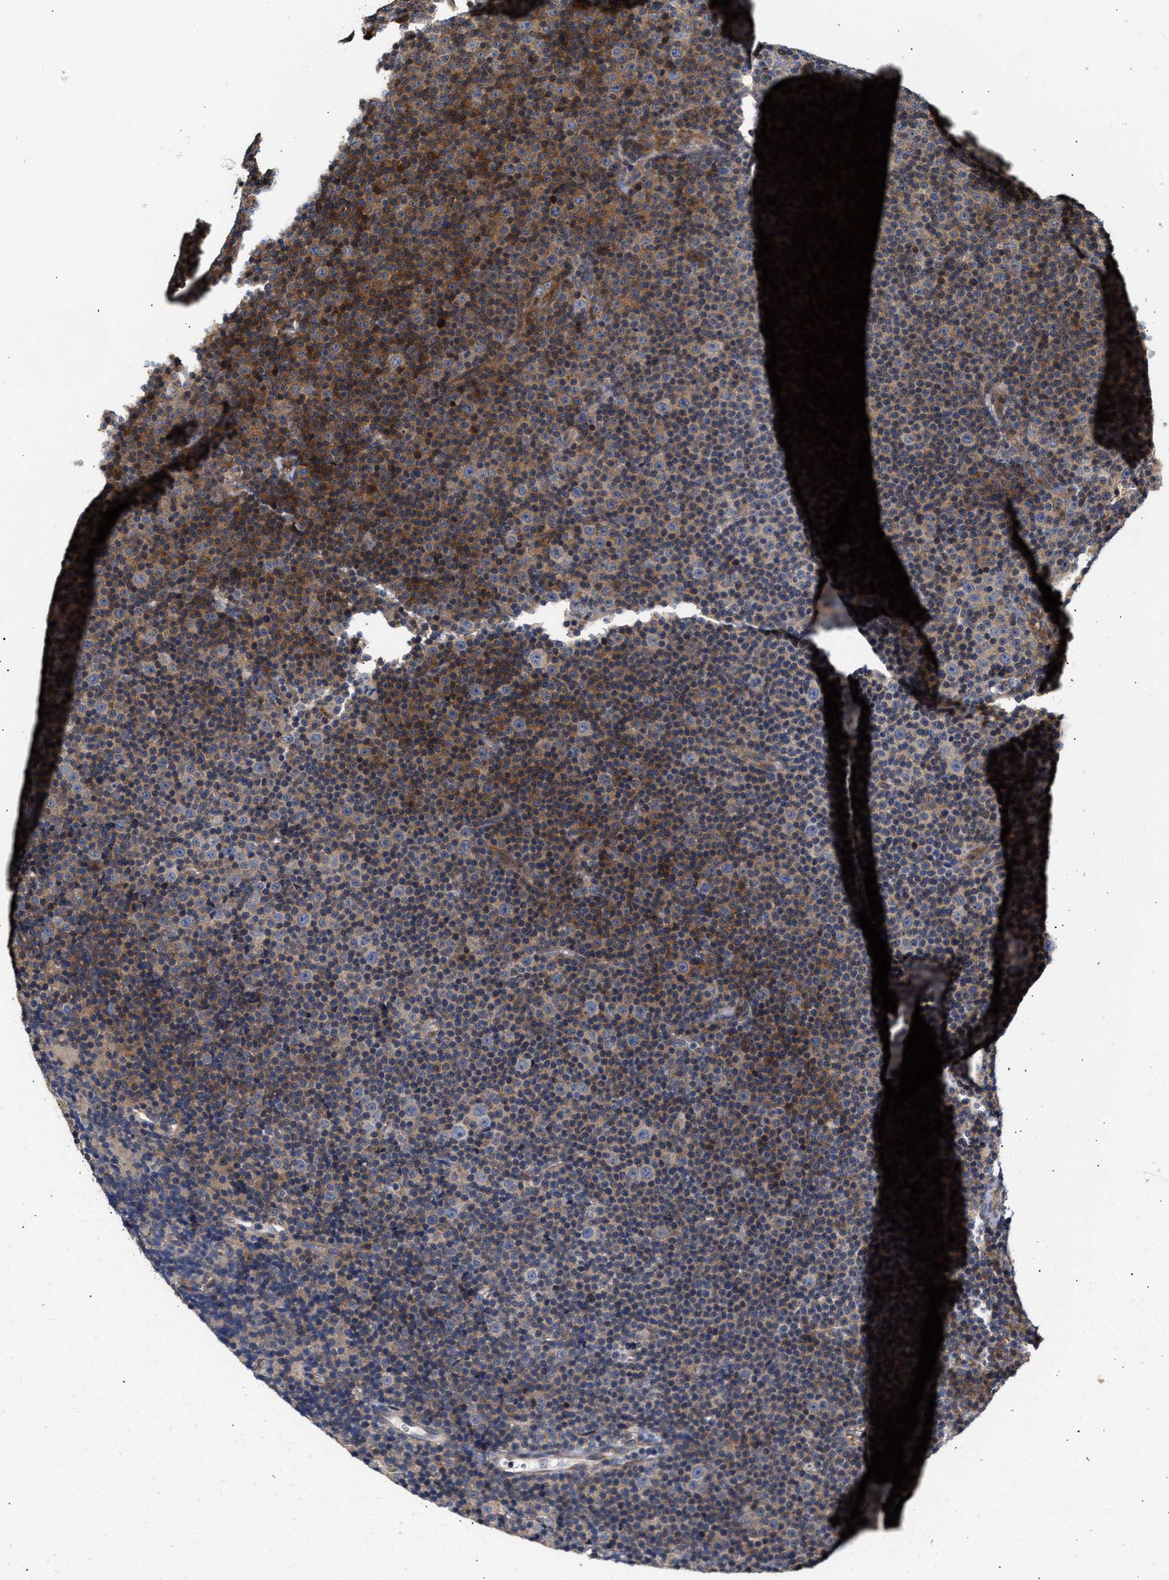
{"staining": {"intensity": "moderate", "quantity": "25%-75%", "location": "cytoplasmic/membranous"}, "tissue": "lymphoma", "cell_type": "Tumor cells", "image_type": "cancer", "snomed": [{"axis": "morphology", "description": "Malignant lymphoma, non-Hodgkin's type, Low grade"}, {"axis": "topography", "description": "Lymph node"}], "caption": "Immunohistochemical staining of human low-grade malignant lymphoma, non-Hodgkin's type demonstrates medium levels of moderate cytoplasmic/membranous protein staining in about 25%-75% of tumor cells.", "gene": "CLIP2", "patient": {"sex": "female", "age": 67}}